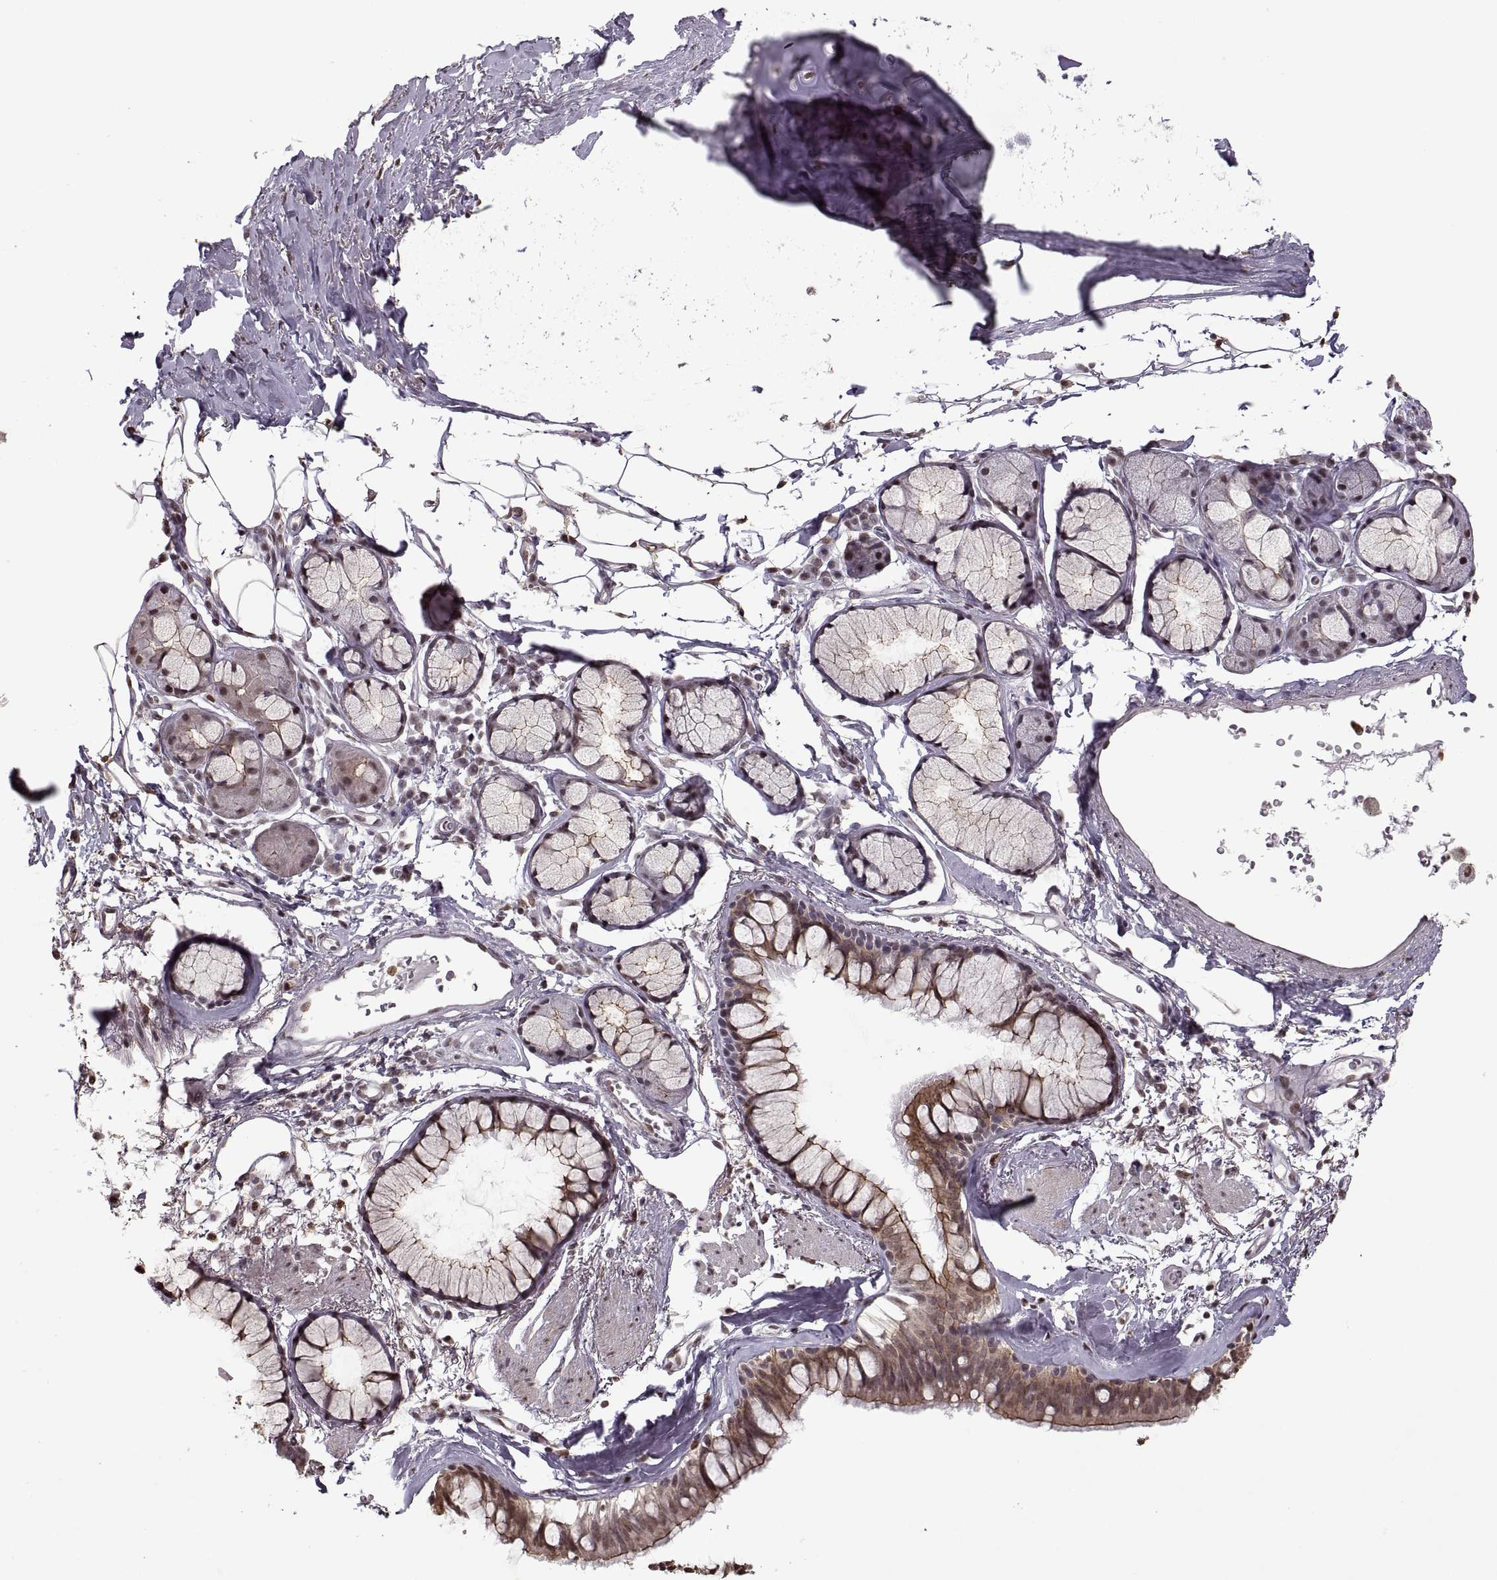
{"staining": {"intensity": "moderate", "quantity": "25%-75%", "location": "cytoplasmic/membranous"}, "tissue": "bronchus", "cell_type": "Respiratory epithelial cells", "image_type": "normal", "snomed": [{"axis": "morphology", "description": "Normal tissue, NOS"}, {"axis": "morphology", "description": "Squamous cell carcinoma, NOS"}, {"axis": "topography", "description": "Cartilage tissue"}, {"axis": "topography", "description": "Bronchus"}], "caption": "High-magnification brightfield microscopy of normal bronchus stained with DAB (3,3'-diaminobenzidine) (brown) and counterstained with hematoxylin (blue). respiratory epithelial cells exhibit moderate cytoplasmic/membranous staining is appreciated in approximately25%-75% of cells. (Stains: DAB in brown, nuclei in blue, Microscopy: brightfield microscopy at high magnification).", "gene": "PALS1", "patient": {"sex": "male", "age": 72}}